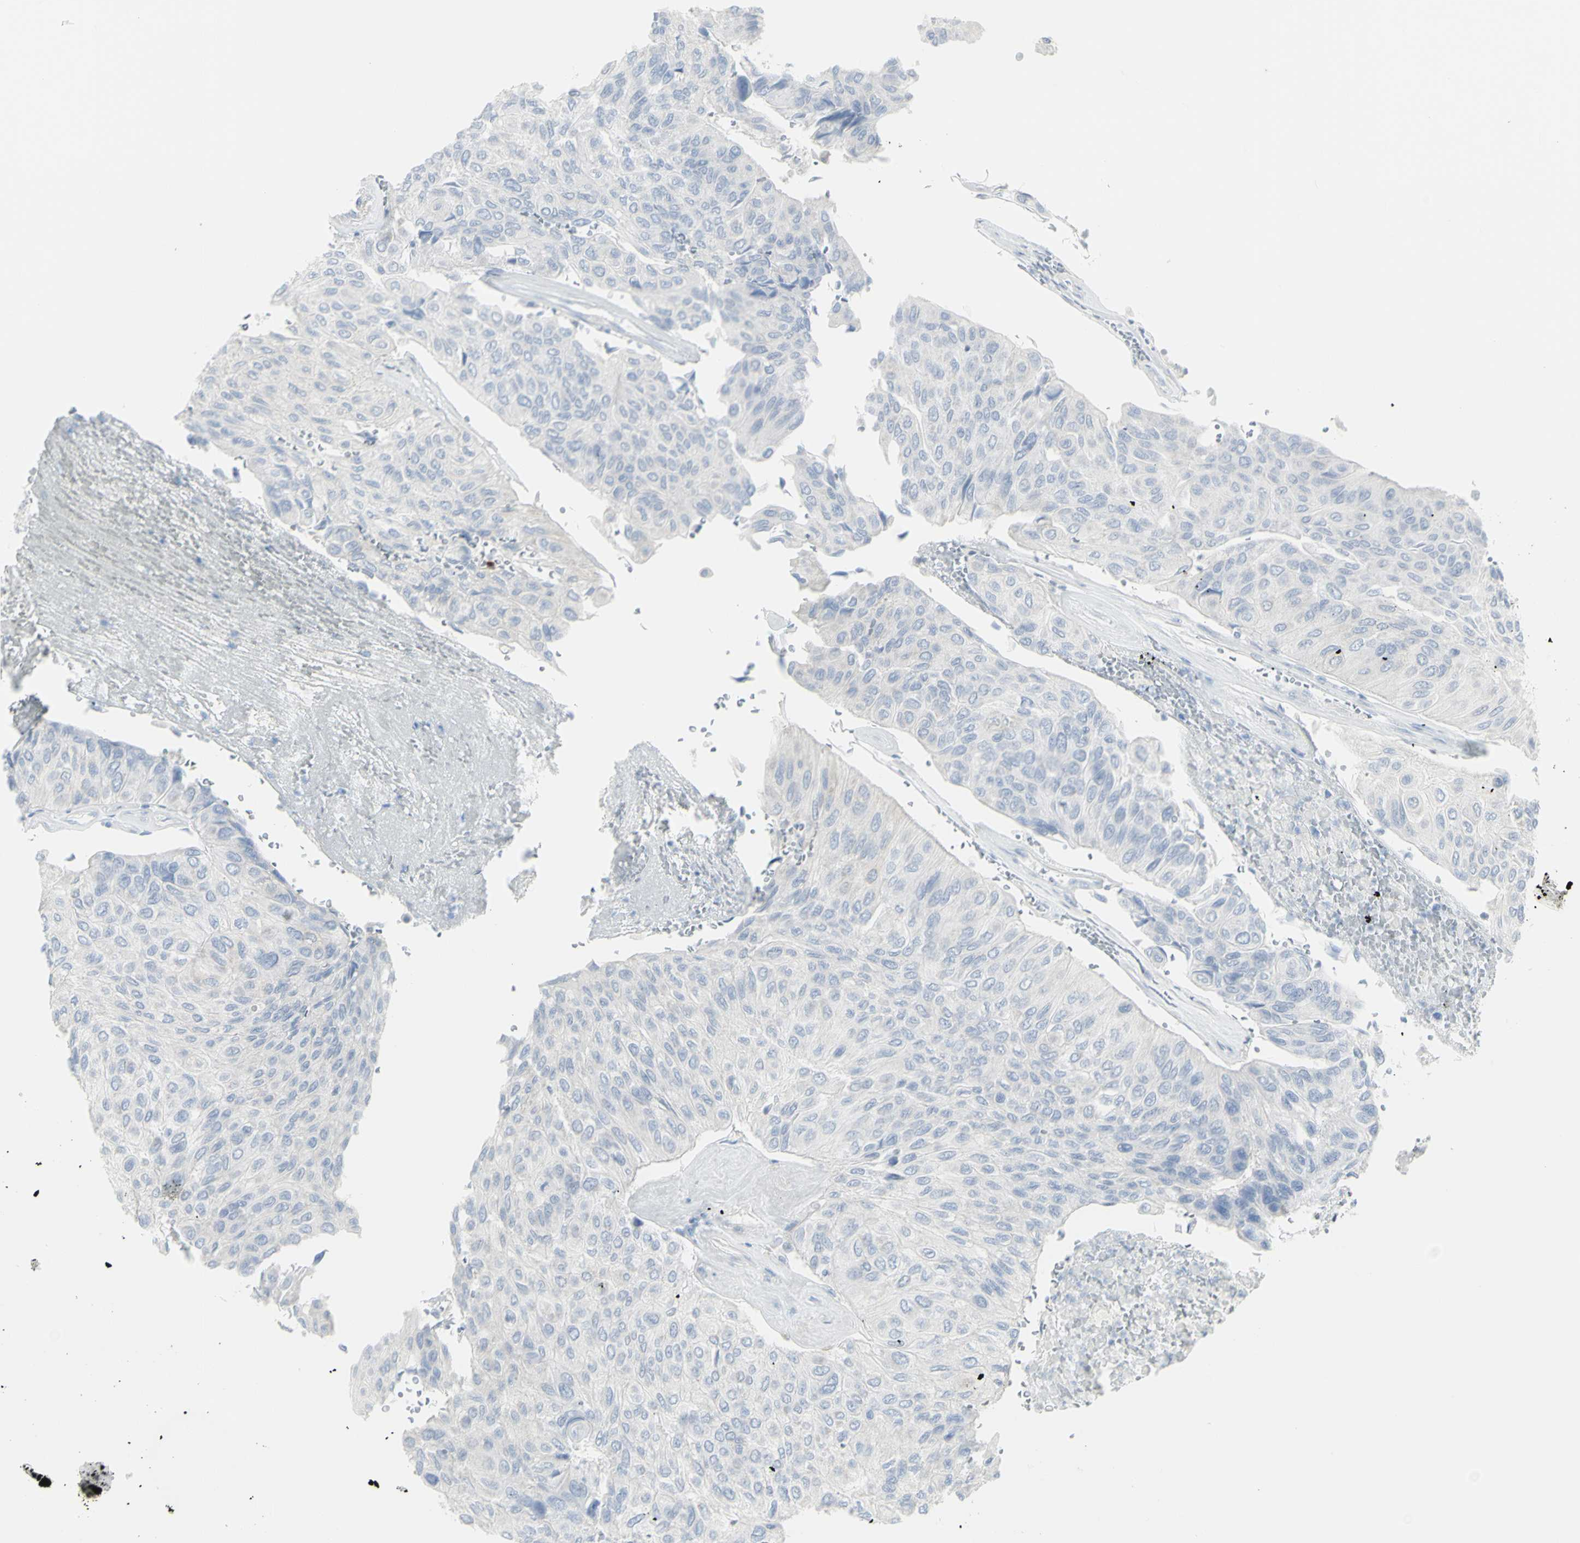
{"staining": {"intensity": "negative", "quantity": "none", "location": "none"}, "tissue": "urothelial cancer", "cell_type": "Tumor cells", "image_type": "cancer", "snomed": [{"axis": "morphology", "description": "Urothelial carcinoma, High grade"}, {"axis": "topography", "description": "Urinary bladder"}], "caption": "Immunohistochemical staining of human urothelial carcinoma (high-grade) displays no significant expression in tumor cells.", "gene": "ENSG00000198211", "patient": {"sex": "male", "age": 66}}